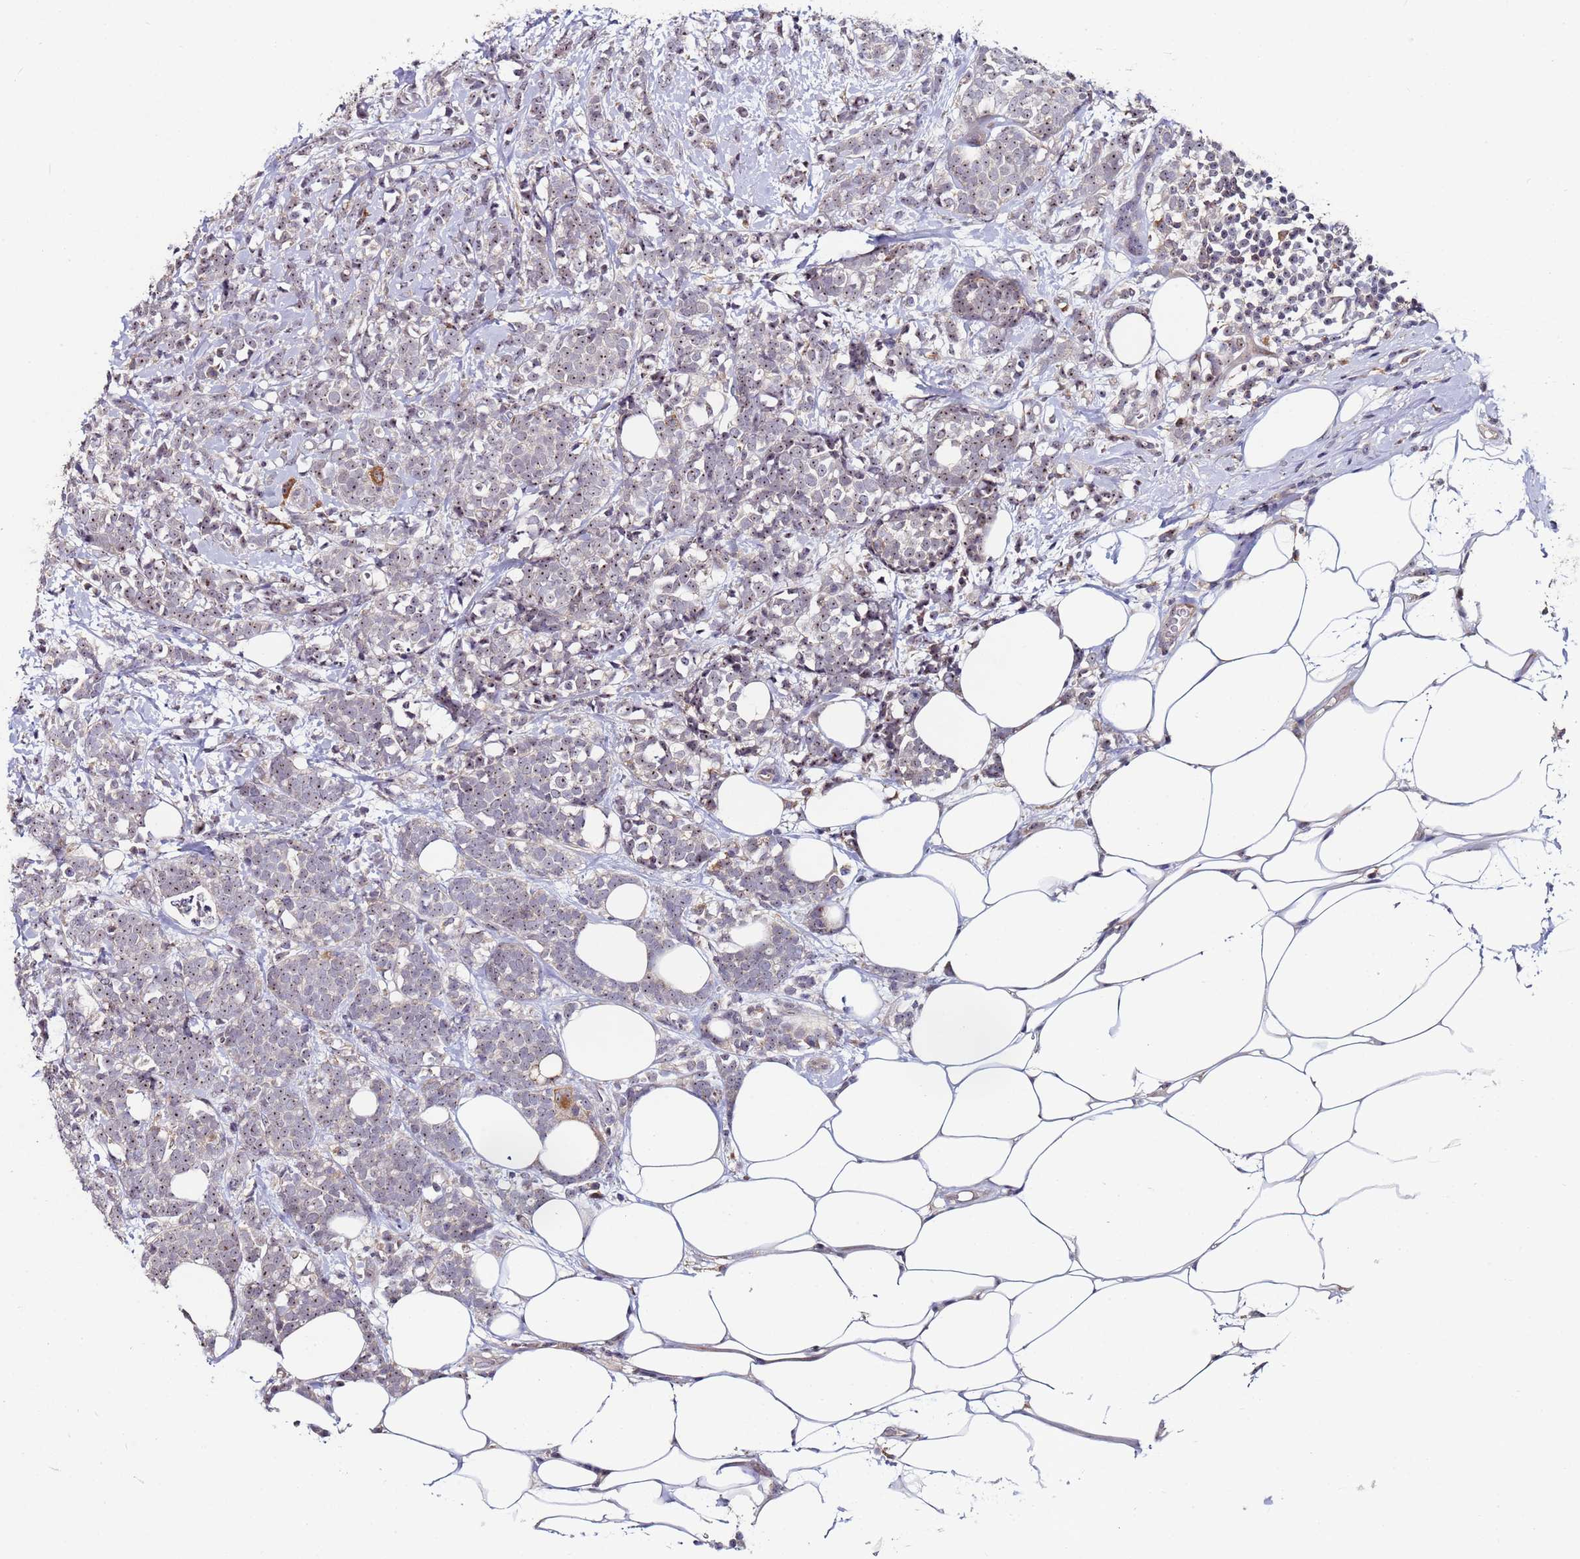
{"staining": {"intensity": "weak", "quantity": "25%-75%", "location": "nuclear"}, "tissue": "breast cancer", "cell_type": "Tumor cells", "image_type": "cancer", "snomed": [{"axis": "morphology", "description": "Lobular carcinoma"}, {"axis": "topography", "description": "Breast"}], "caption": "About 25%-75% of tumor cells in breast cancer (lobular carcinoma) display weak nuclear protein staining as visualized by brown immunohistochemical staining.", "gene": "KRI1", "patient": {"sex": "female", "age": 58}}